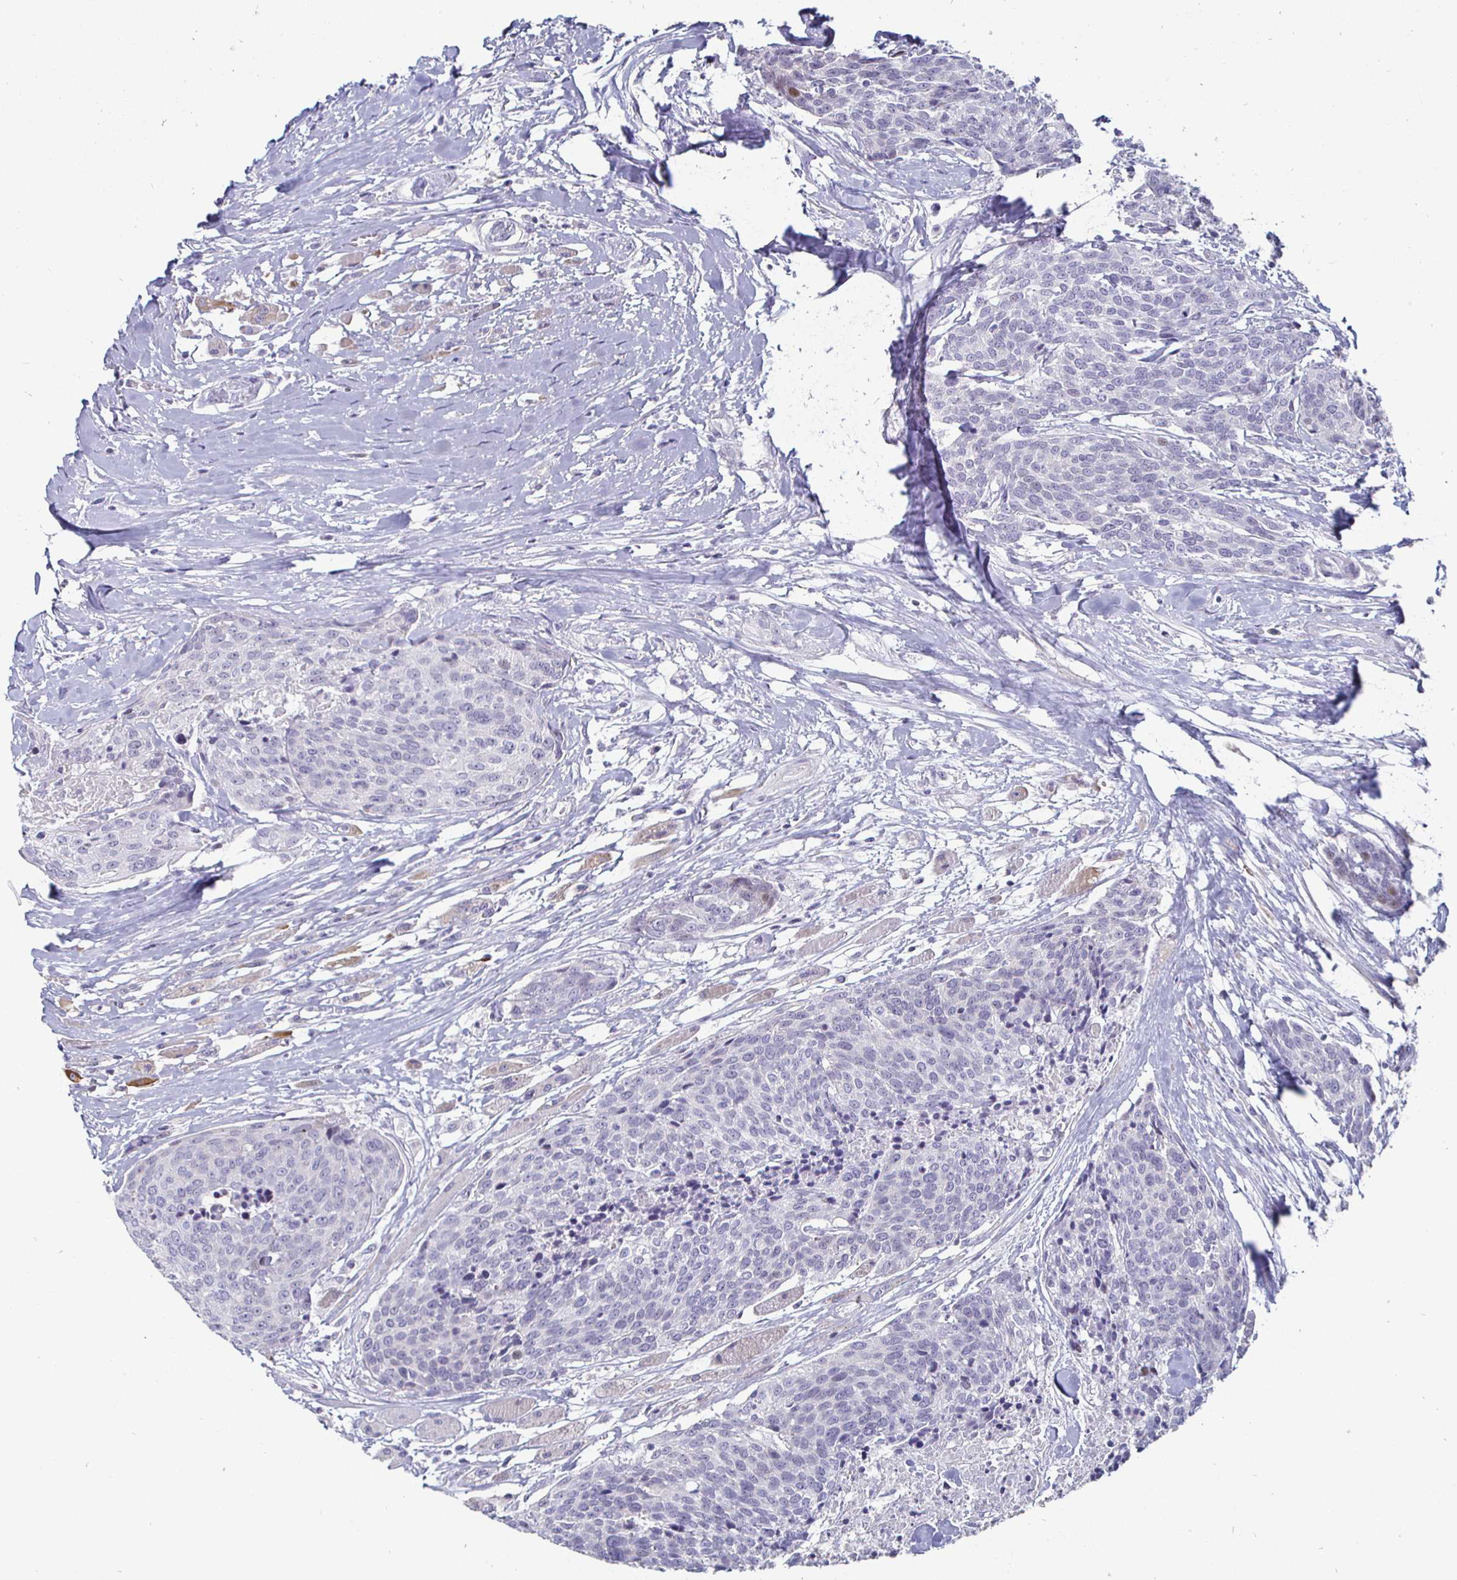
{"staining": {"intensity": "negative", "quantity": "none", "location": "none"}, "tissue": "head and neck cancer", "cell_type": "Tumor cells", "image_type": "cancer", "snomed": [{"axis": "morphology", "description": "Squamous cell carcinoma, NOS"}, {"axis": "topography", "description": "Oral tissue"}, {"axis": "topography", "description": "Head-Neck"}], "caption": "This is an immunohistochemistry (IHC) micrograph of head and neck cancer. There is no positivity in tumor cells.", "gene": "DMRTB1", "patient": {"sex": "male", "age": 64}}